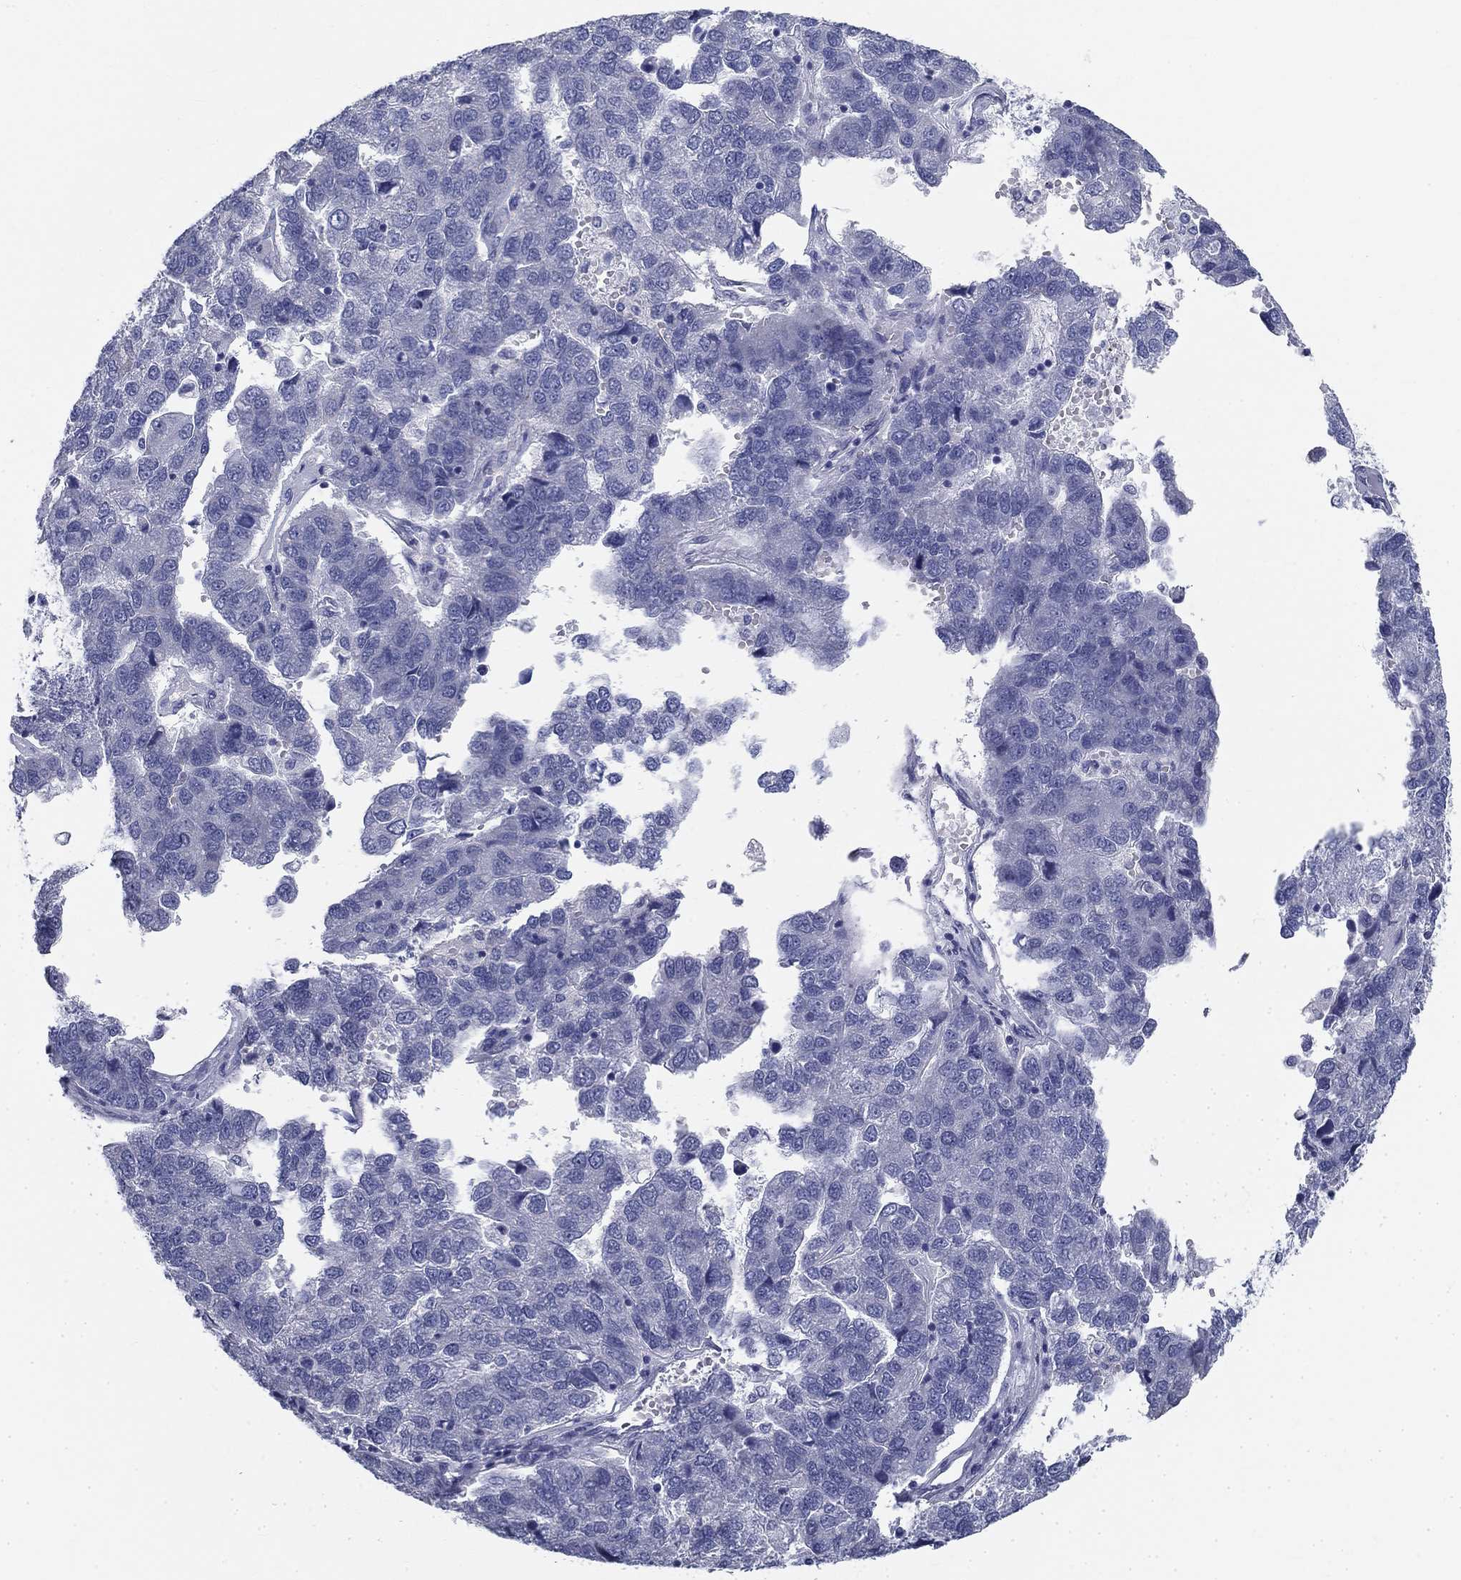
{"staining": {"intensity": "negative", "quantity": "none", "location": "none"}, "tissue": "pancreatic cancer", "cell_type": "Tumor cells", "image_type": "cancer", "snomed": [{"axis": "morphology", "description": "Adenocarcinoma, NOS"}, {"axis": "topography", "description": "Pancreas"}], "caption": "IHC micrograph of neoplastic tissue: adenocarcinoma (pancreatic) stained with DAB (3,3'-diaminobenzidine) reveals no significant protein expression in tumor cells.", "gene": "GALNTL5", "patient": {"sex": "female", "age": 61}}